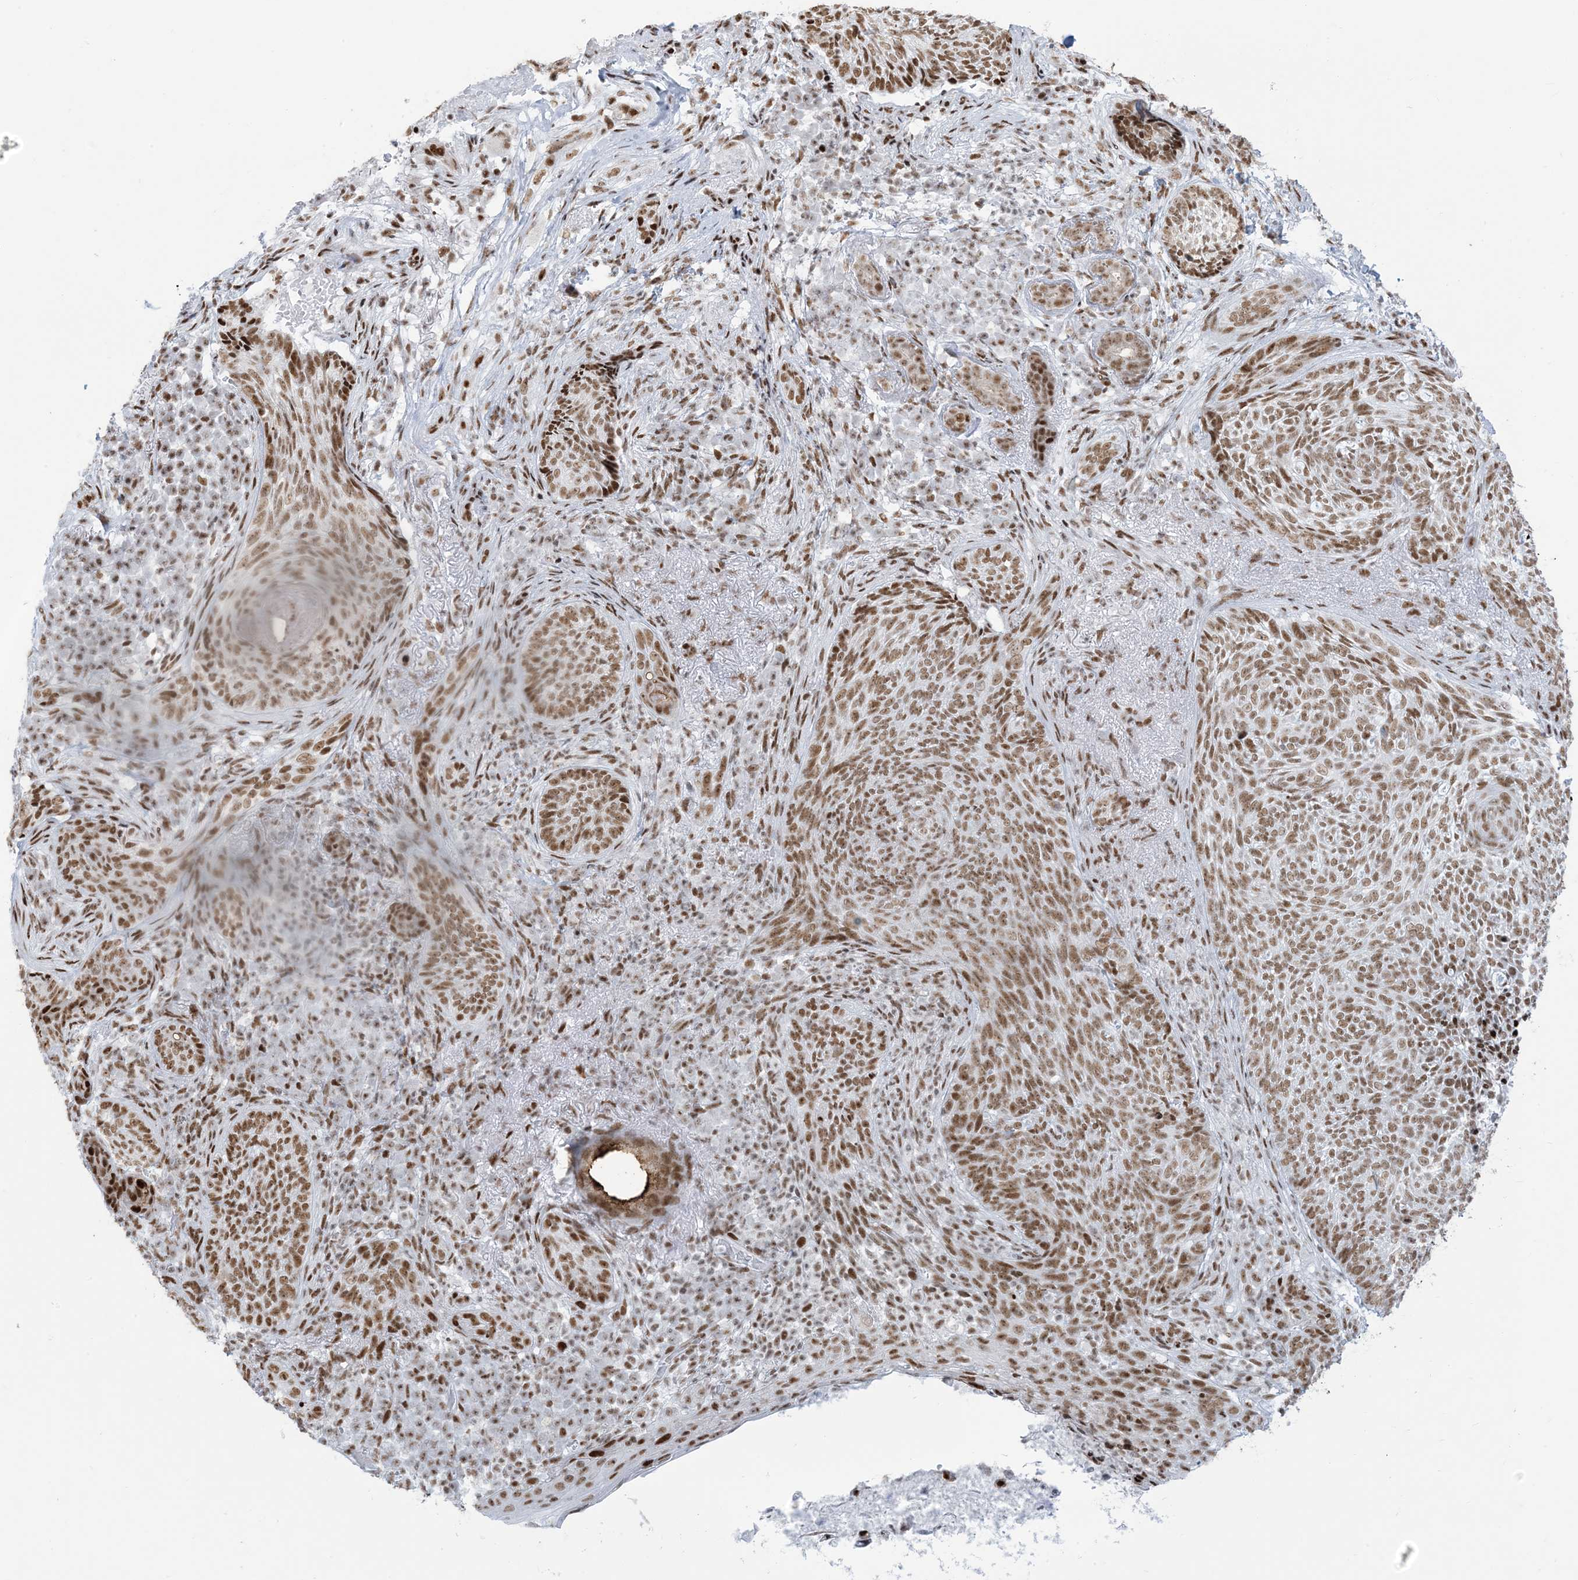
{"staining": {"intensity": "moderate", "quantity": ">75%", "location": "nuclear"}, "tissue": "skin cancer", "cell_type": "Tumor cells", "image_type": "cancer", "snomed": [{"axis": "morphology", "description": "Basal cell carcinoma"}, {"axis": "topography", "description": "Skin"}], "caption": "The micrograph displays a brown stain indicating the presence of a protein in the nuclear of tumor cells in skin basal cell carcinoma.", "gene": "STAG1", "patient": {"sex": "male", "age": 85}}